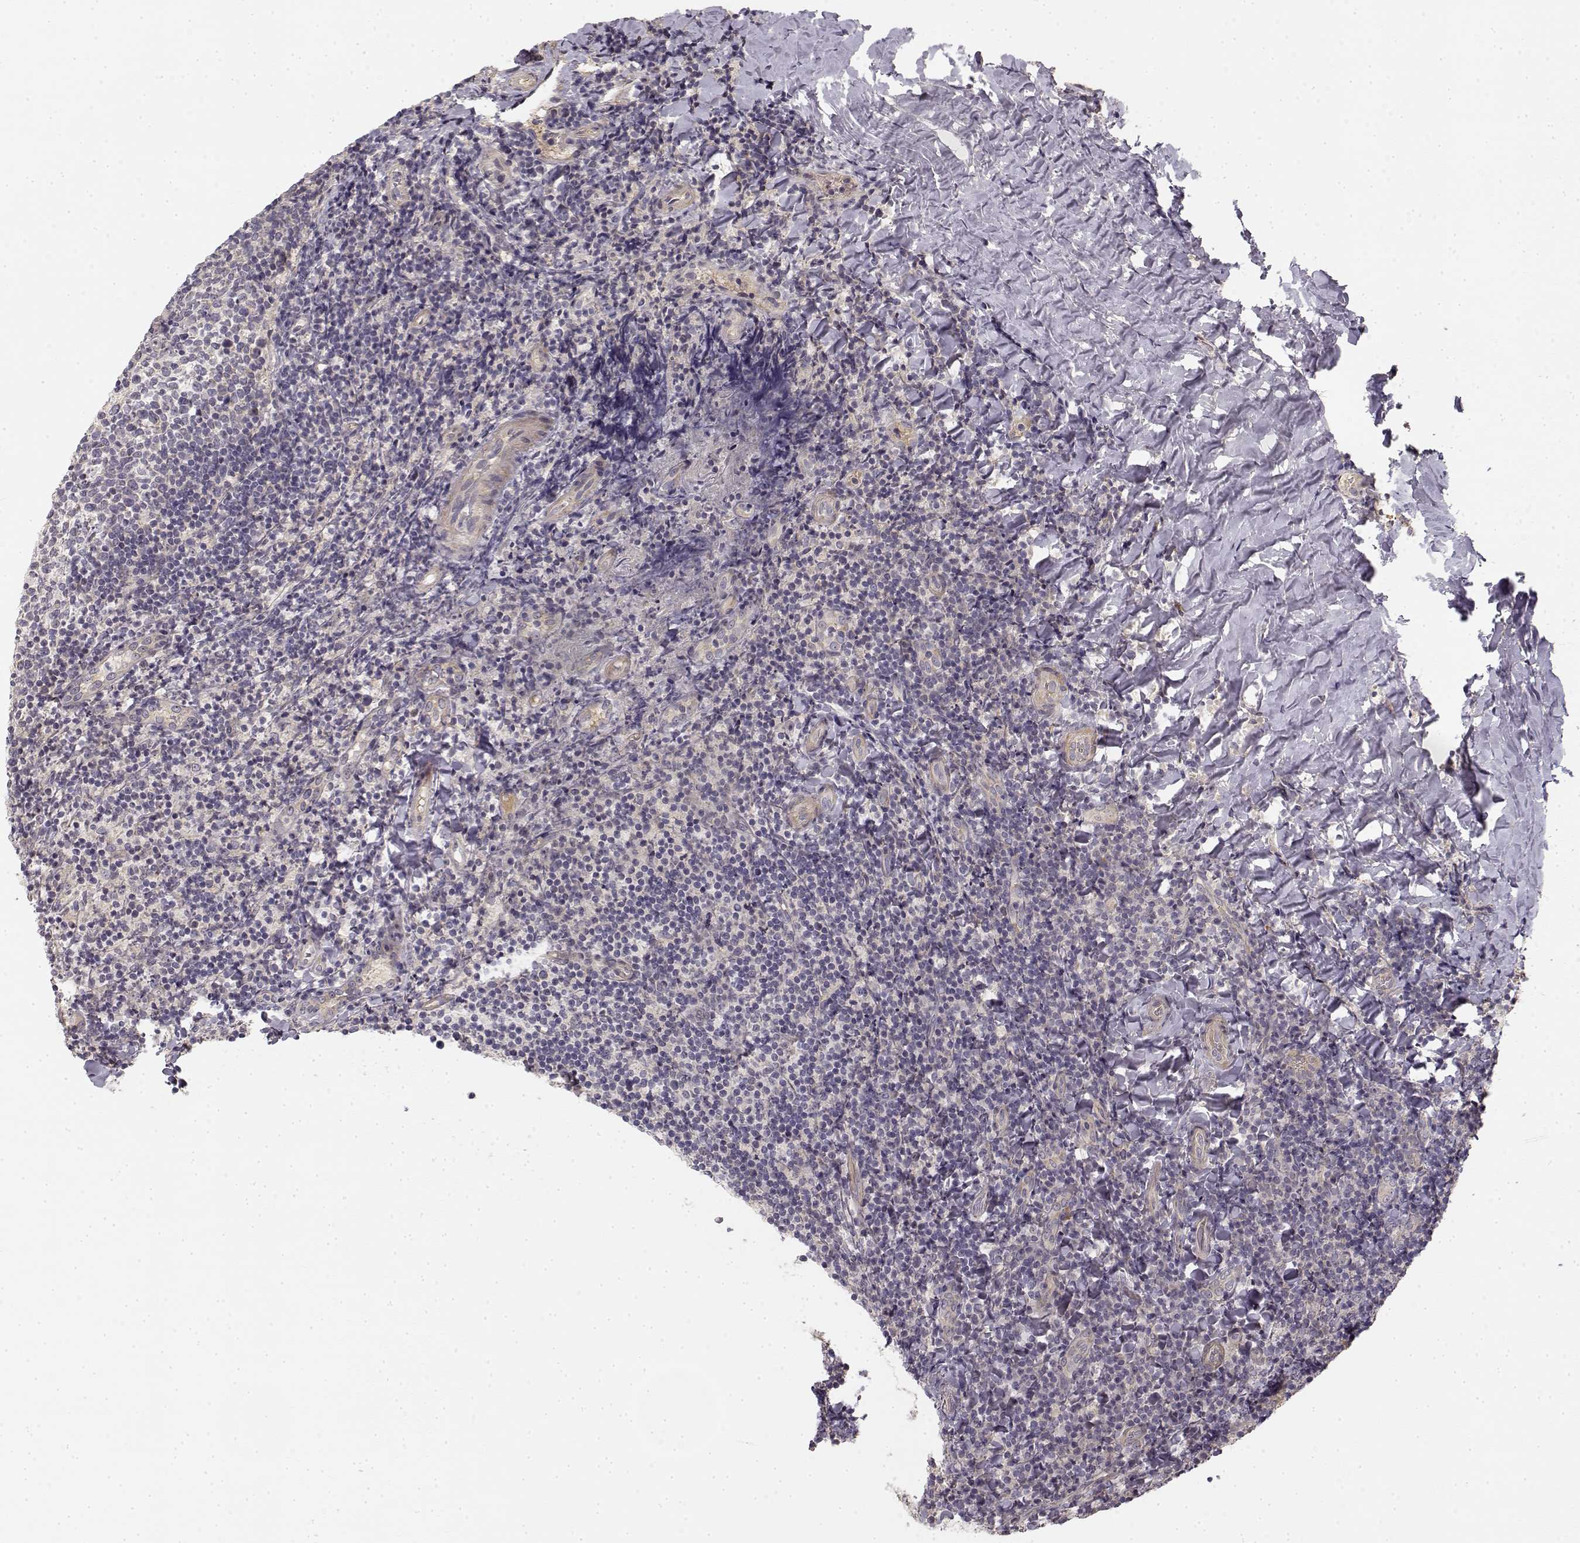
{"staining": {"intensity": "negative", "quantity": "none", "location": "none"}, "tissue": "tonsil", "cell_type": "Germinal center cells", "image_type": "normal", "snomed": [{"axis": "morphology", "description": "Normal tissue, NOS"}, {"axis": "topography", "description": "Tonsil"}], "caption": "Germinal center cells show no significant protein expression in normal tonsil. Brightfield microscopy of immunohistochemistry stained with DAB (3,3'-diaminobenzidine) (brown) and hematoxylin (blue), captured at high magnification.", "gene": "MED12L", "patient": {"sex": "female", "age": 10}}